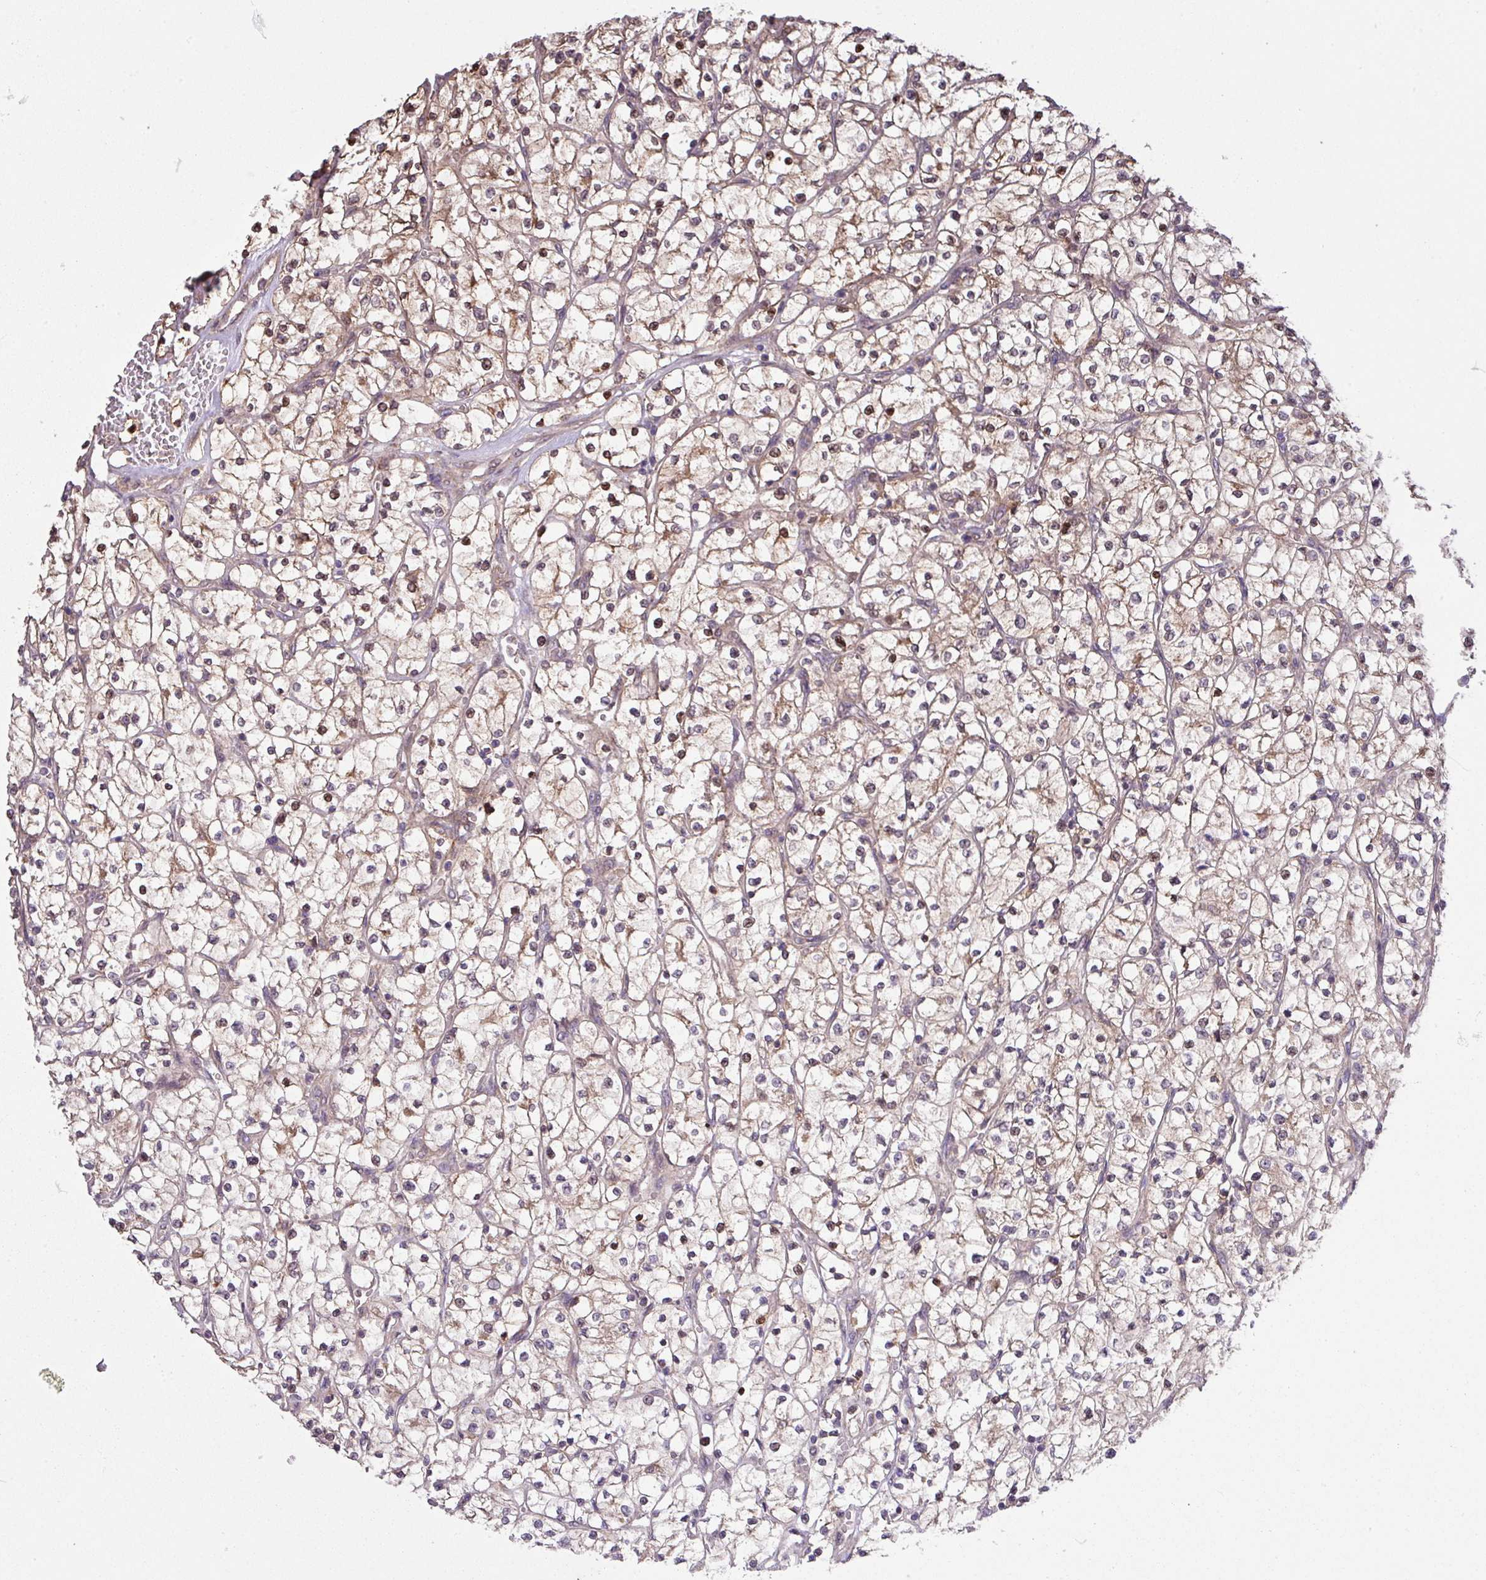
{"staining": {"intensity": "moderate", "quantity": "<25%", "location": "nuclear"}, "tissue": "renal cancer", "cell_type": "Tumor cells", "image_type": "cancer", "snomed": [{"axis": "morphology", "description": "Adenocarcinoma, NOS"}, {"axis": "topography", "description": "Kidney"}], "caption": "The image demonstrates immunohistochemical staining of renal cancer. There is moderate nuclear positivity is present in approximately <25% of tumor cells. (DAB IHC, brown staining for protein, blue staining for nuclei).", "gene": "ARPIN", "patient": {"sex": "female", "age": 64}}